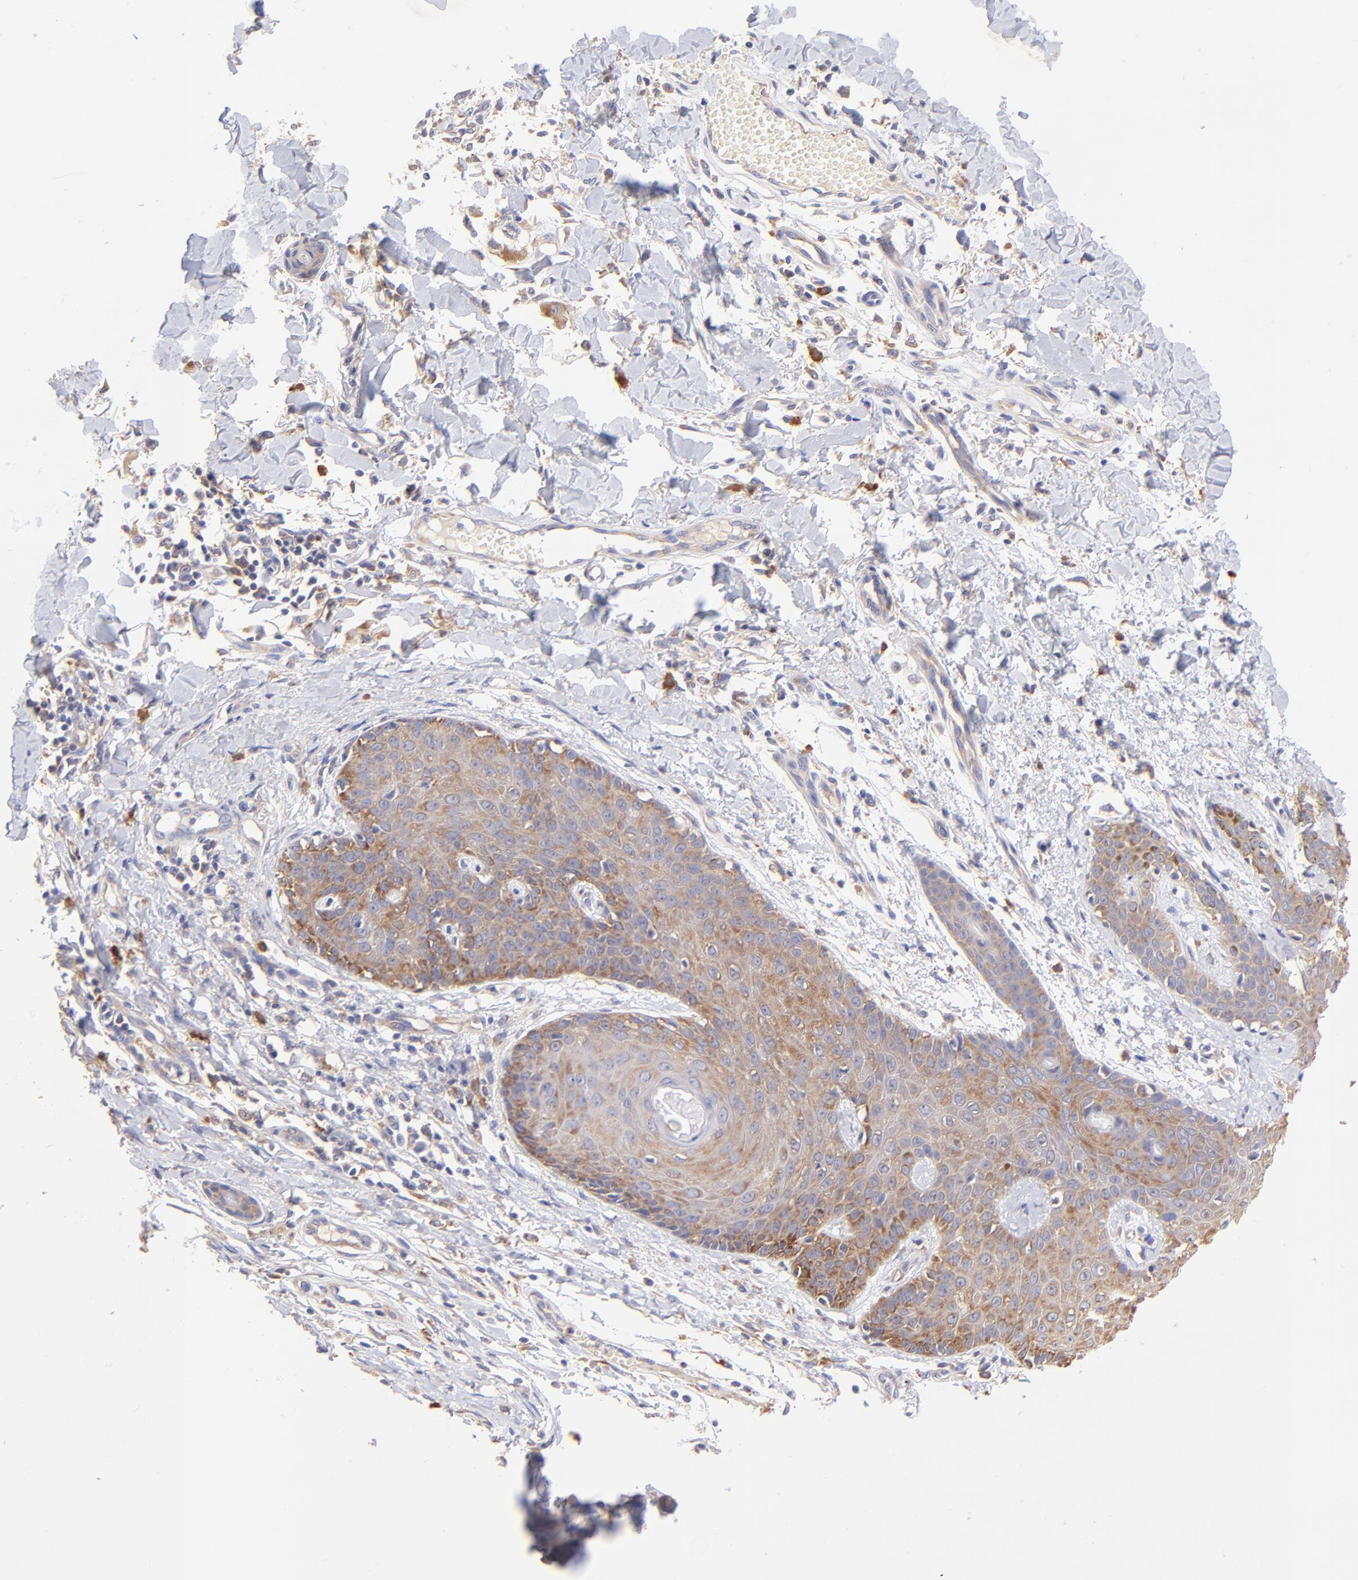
{"staining": {"intensity": "moderate", "quantity": ">75%", "location": "cytoplasmic/membranous"}, "tissue": "skin cancer", "cell_type": "Tumor cells", "image_type": "cancer", "snomed": [{"axis": "morphology", "description": "Basal cell carcinoma"}, {"axis": "topography", "description": "Skin"}], "caption": "Basal cell carcinoma (skin) tissue displays moderate cytoplasmic/membranous positivity in about >75% of tumor cells, visualized by immunohistochemistry.", "gene": "RPL11", "patient": {"sex": "male", "age": 67}}